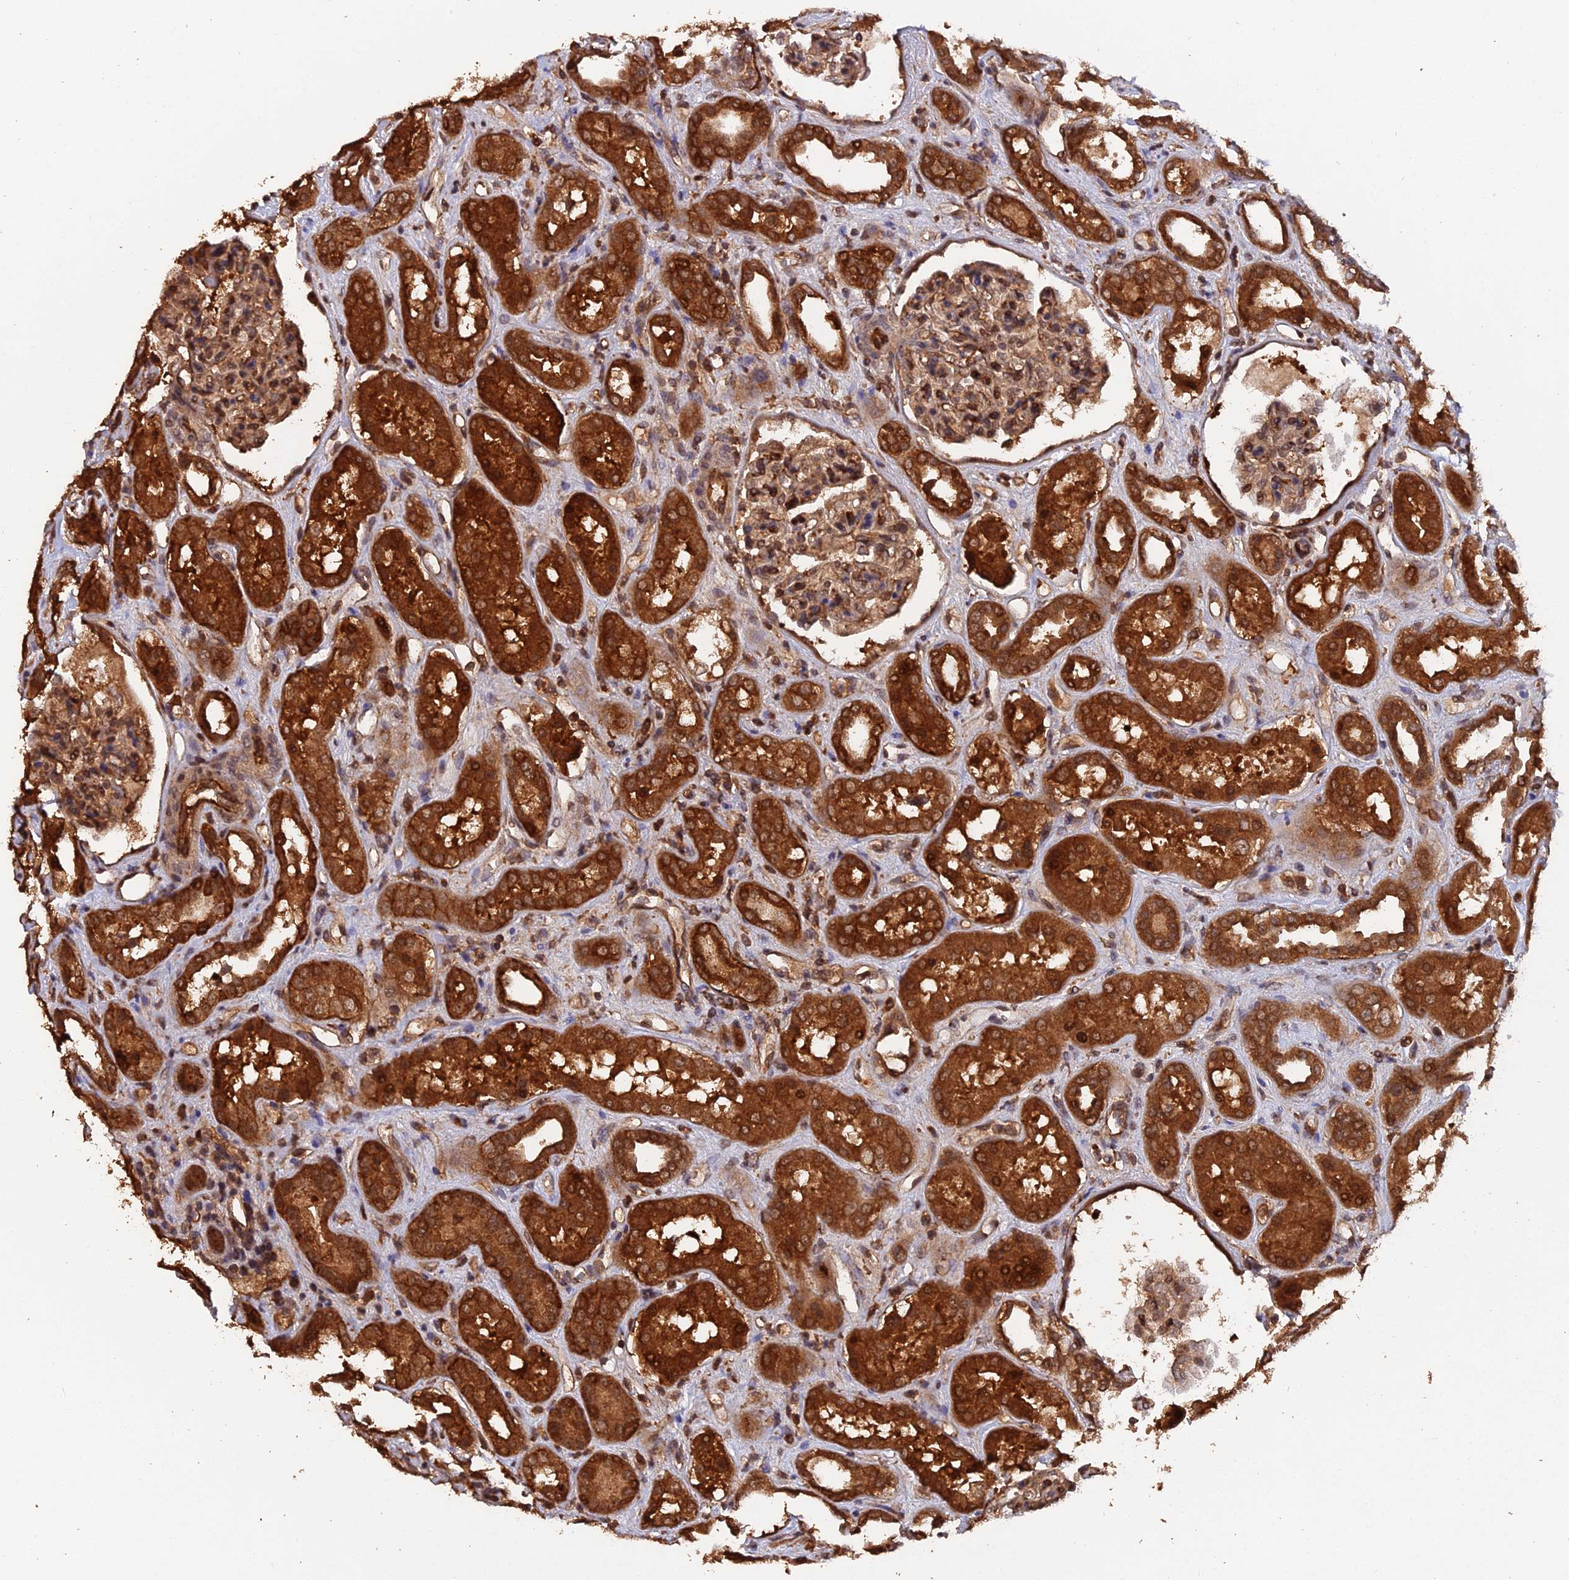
{"staining": {"intensity": "moderate", "quantity": "25%-75%", "location": "nuclear"}, "tissue": "kidney", "cell_type": "Cells in glomeruli", "image_type": "normal", "snomed": [{"axis": "morphology", "description": "Normal tissue, NOS"}, {"axis": "topography", "description": "Kidney"}], "caption": "High-magnification brightfield microscopy of unremarkable kidney stained with DAB (3,3'-diaminobenzidine) (brown) and counterstained with hematoxylin (blue). cells in glomeruli exhibit moderate nuclear expression is present in approximately25%-75% of cells. (DAB (3,3'-diaminobenzidine) IHC, brown staining for protein, blue staining for nuclei).", "gene": "RALGAPA2", "patient": {"sex": "male", "age": 59}}